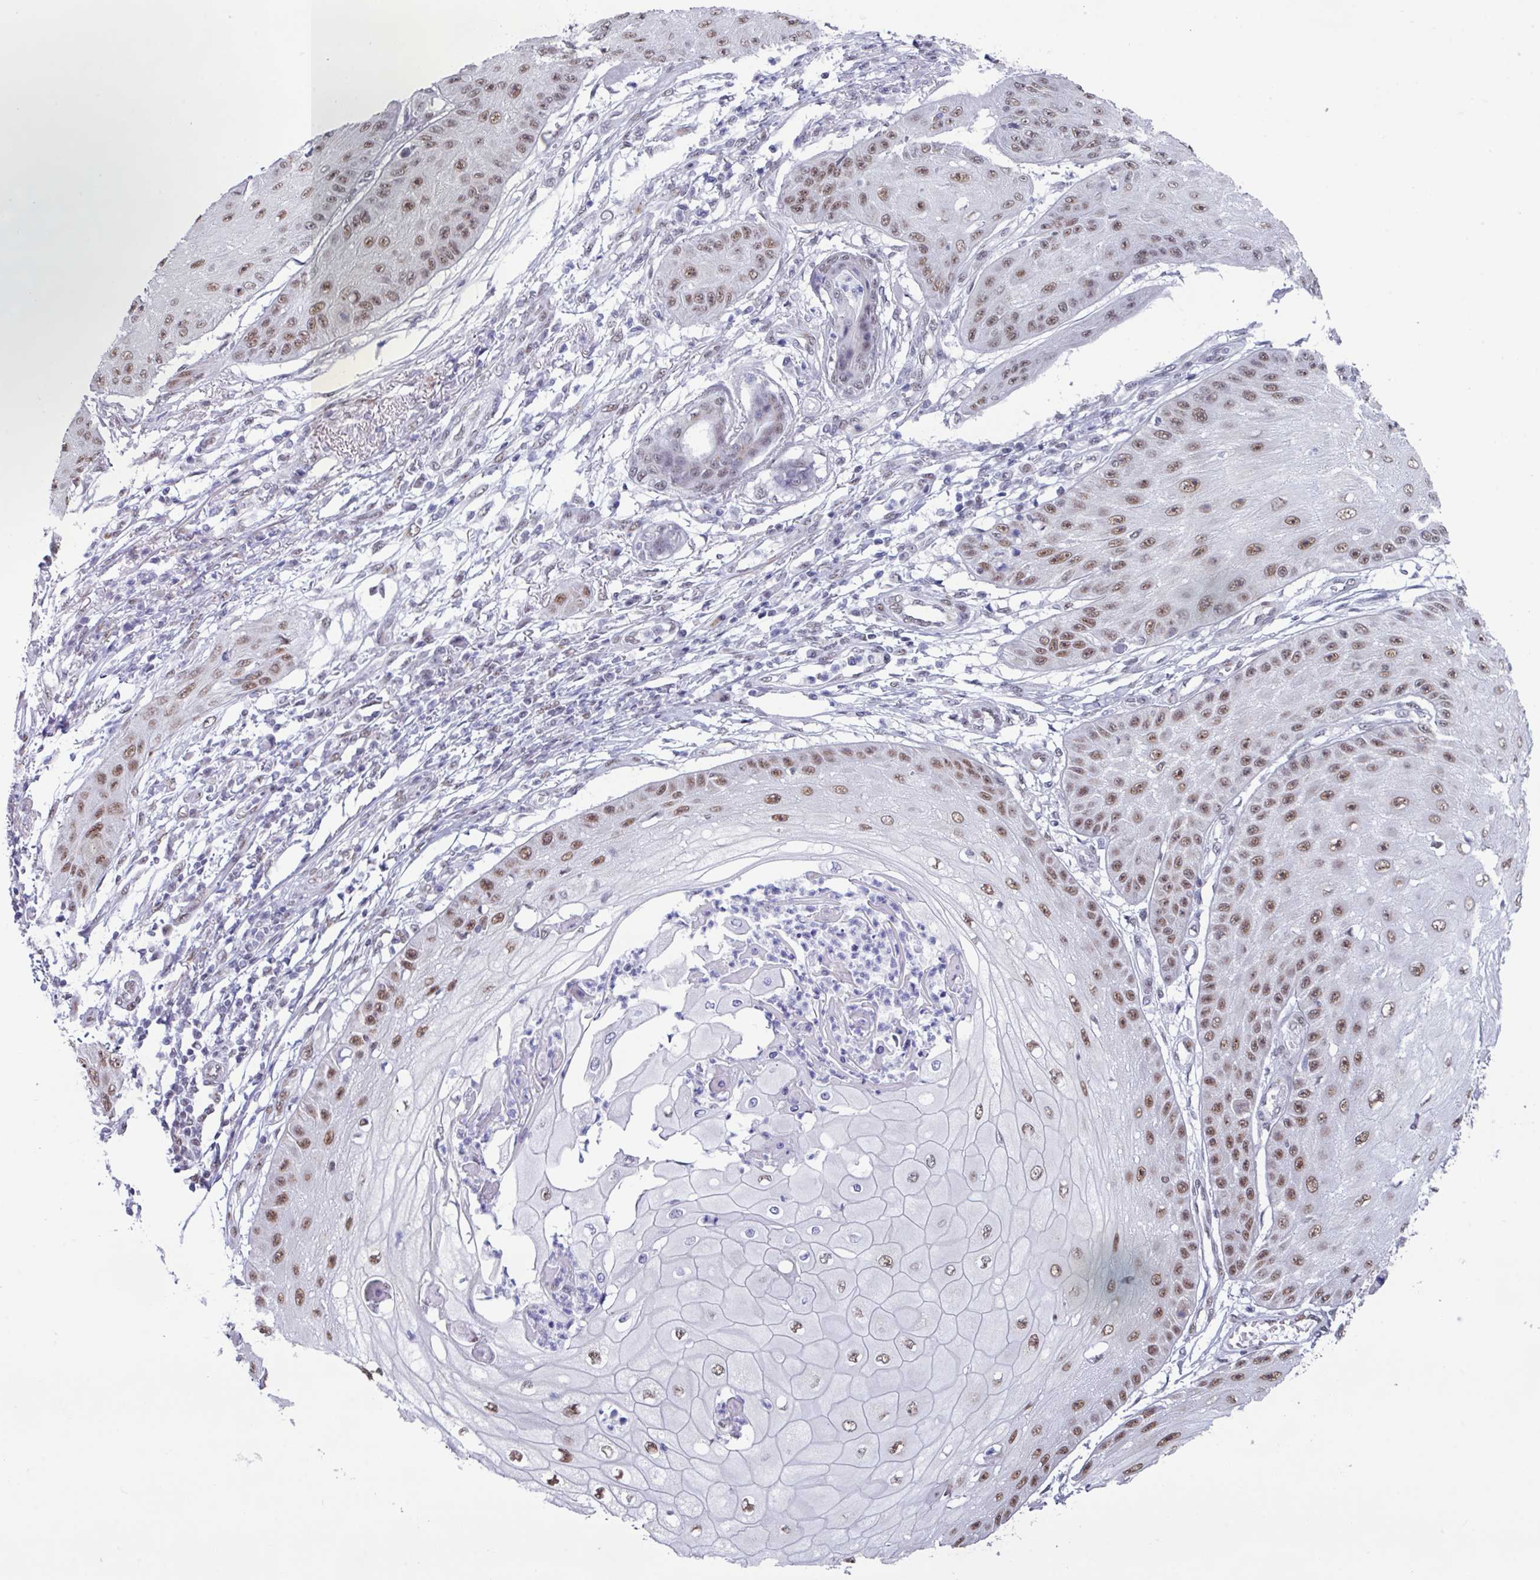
{"staining": {"intensity": "moderate", "quantity": "25%-75%", "location": "nuclear"}, "tissue": "skin cancer", "cell_type": "Tumor cells", "image_type": "cancer", "snomed": [{"axis": "morphology", "description": "Squamous cell carcinoma, NOS"}, {"axis": "topography", "description": "Skin"}], "caption": "Immunohistochemistry (IHC) photomicrograph of human squamous cell carcinoma (skin) stained for a protein (brown), which demonstrates medium levels of moderate nuclear positivity in about 25%-75% of tumor cells.", "gene": "PUF60", "patient": {"sex": "male", "age": 70}}